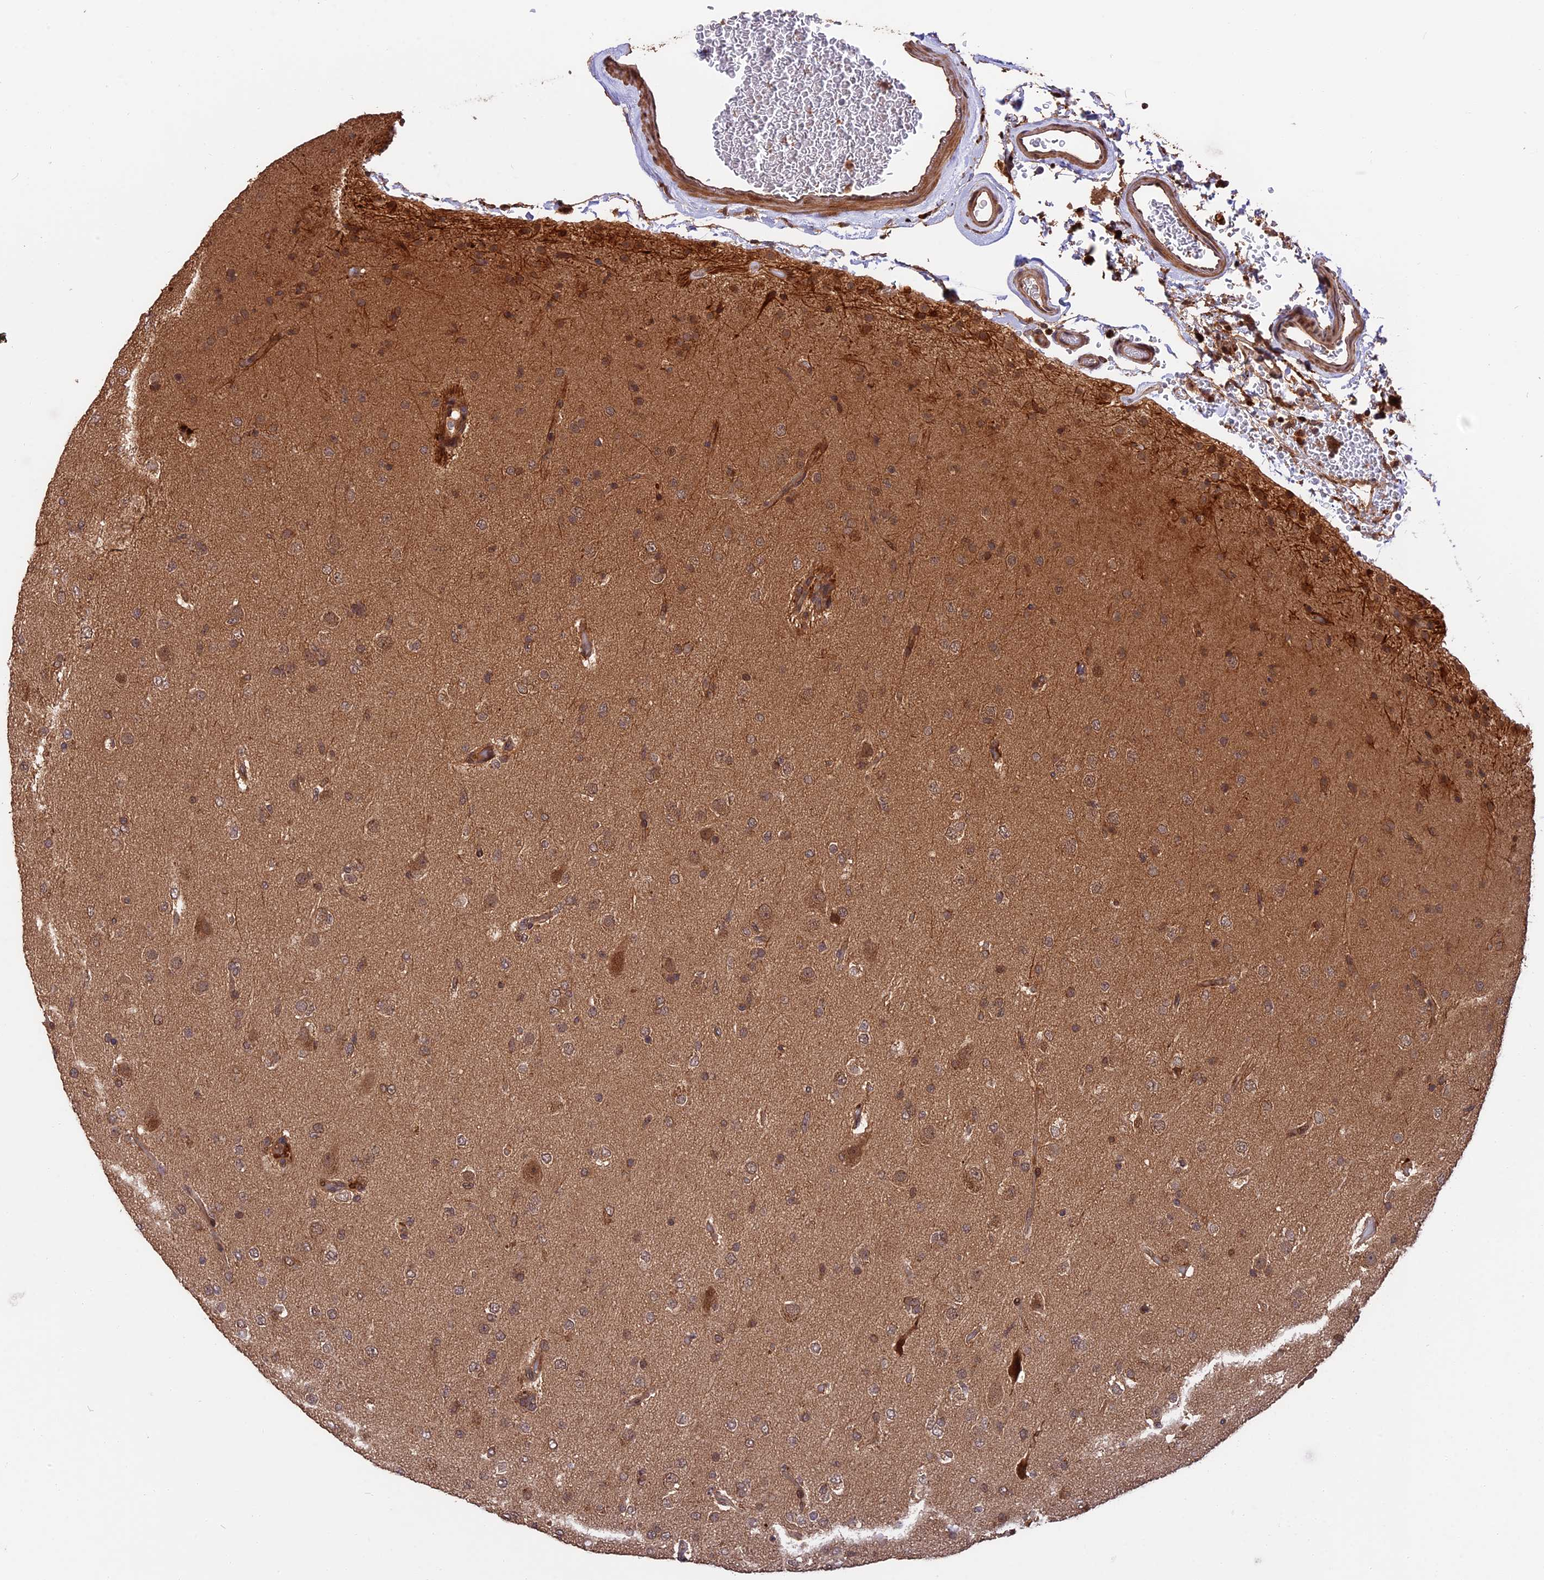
{"staining": {"intensity": "moderate", "quantity": "<25%", "location": "cytoplasmic/membranous"}, "tissue": "glioma", "cell_type": "Tumor cells", "image_type": "cancer", "snomed": [{"axis": "morphology", "description": "Glioma, malignant, Low grade"}, {"axis": "topography", "description": "Brain"}], "caption": "Protein staining shows moderate cytoplasmic/membranous expression in about <25% of tumor cells in glioma. The protein is stained brown, and the nuclei are stained in blue (DAB (3,3'-diaminobenzidine) IHC with brightfield microscopy, high magnification).", "gene": "ESCO1", "patient": {"sex": "male", "age": 65}}